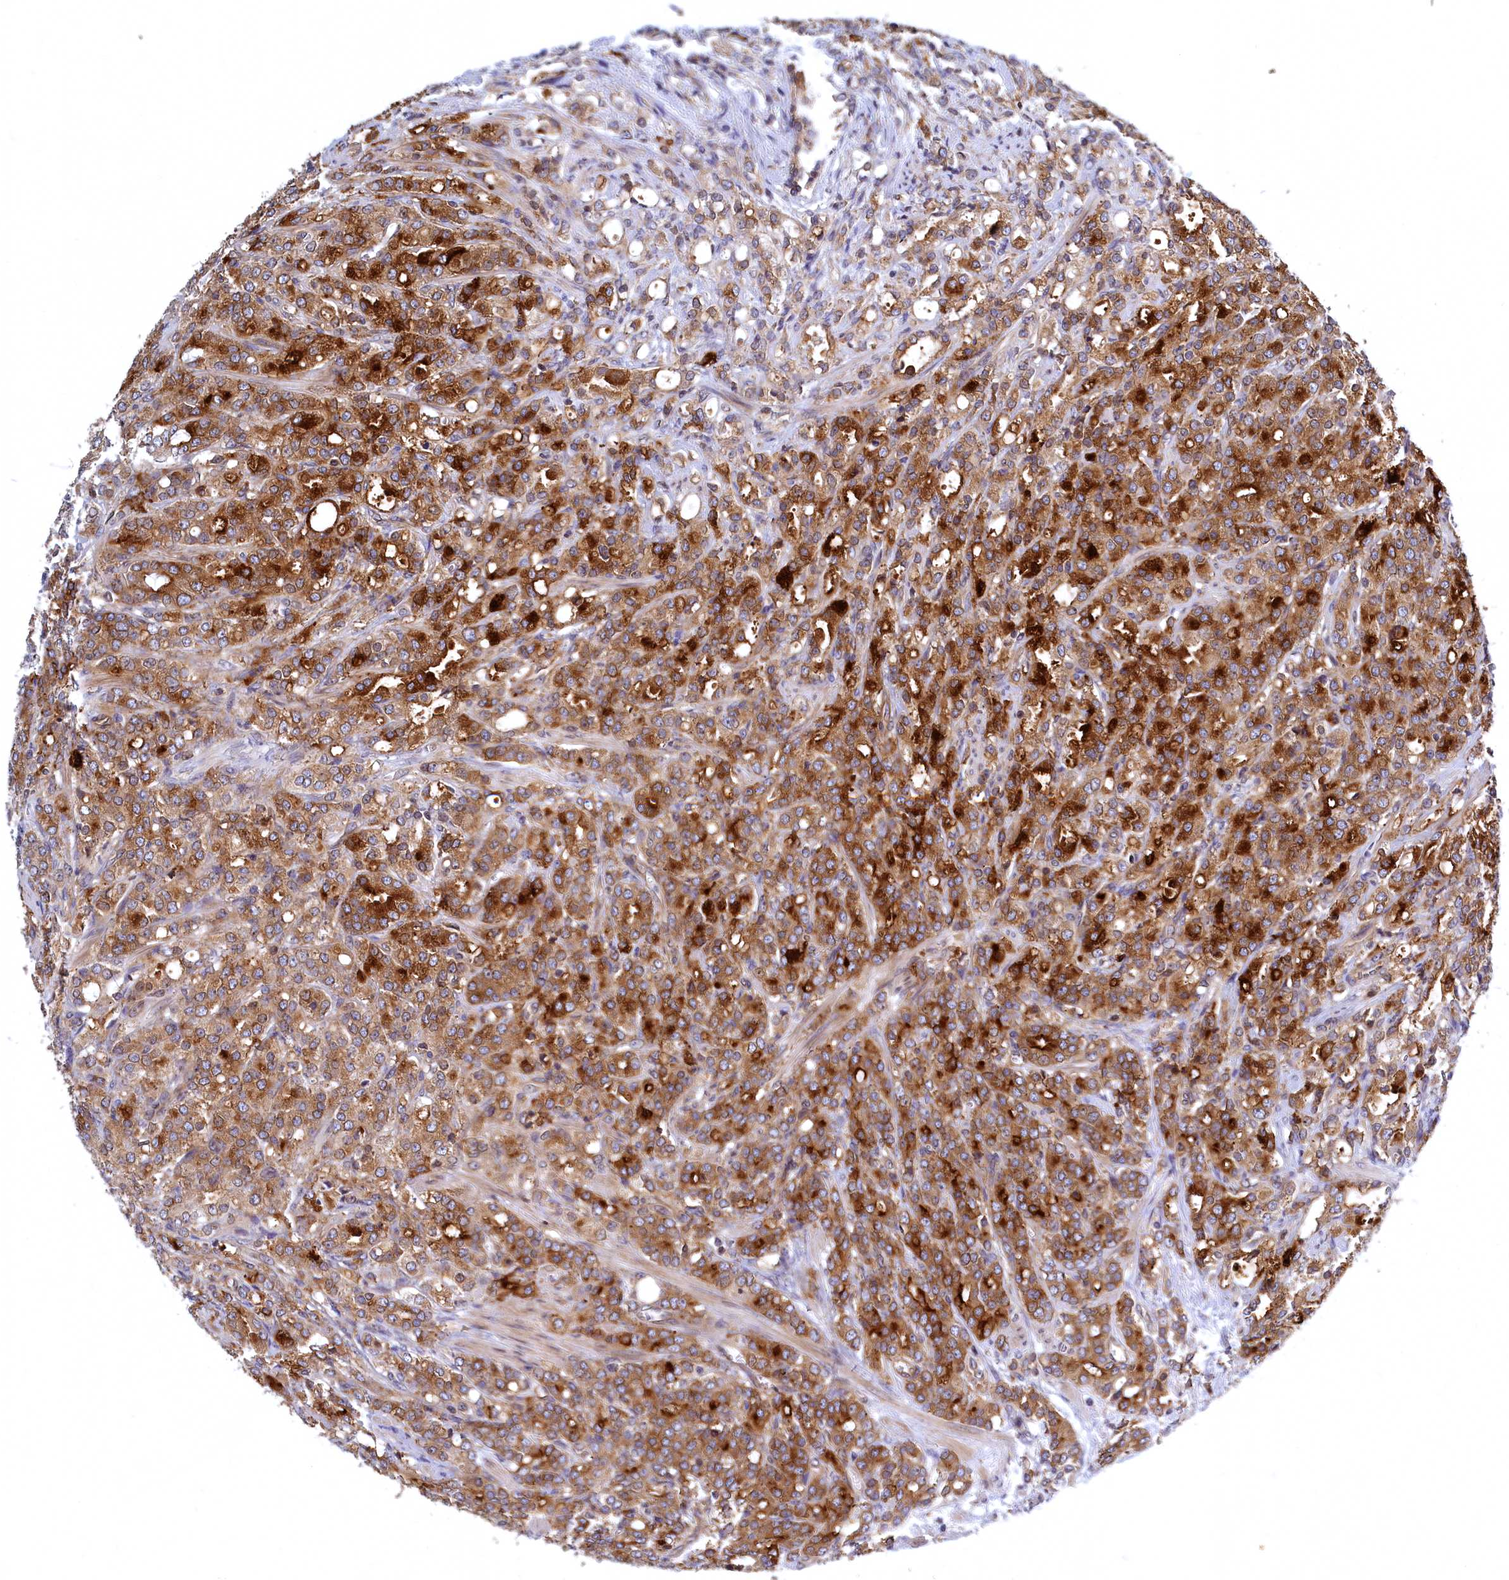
{"staining": {"intensity": "strong", "quantity": ">75%", "location": "cytoplasmic/membranous"}, "tissue": "prostate cancer", "cell_type": "Tumor cells", "image_type": "cancer", "snomed": [{"axis": "morphology", "description": "Adenocarcinoma, High grade"}, {"axis": "topography", "description": "Prostate"}], "caption": "Protein staining of prostate cancer (adenocarcinoma (high-grade)) tissue exhibits strong cytoplasmic/membranous positivity in approximately >75% of tumor cells.", "gene": "NAA10", "patient": {"sex": "male", "age": 62}}